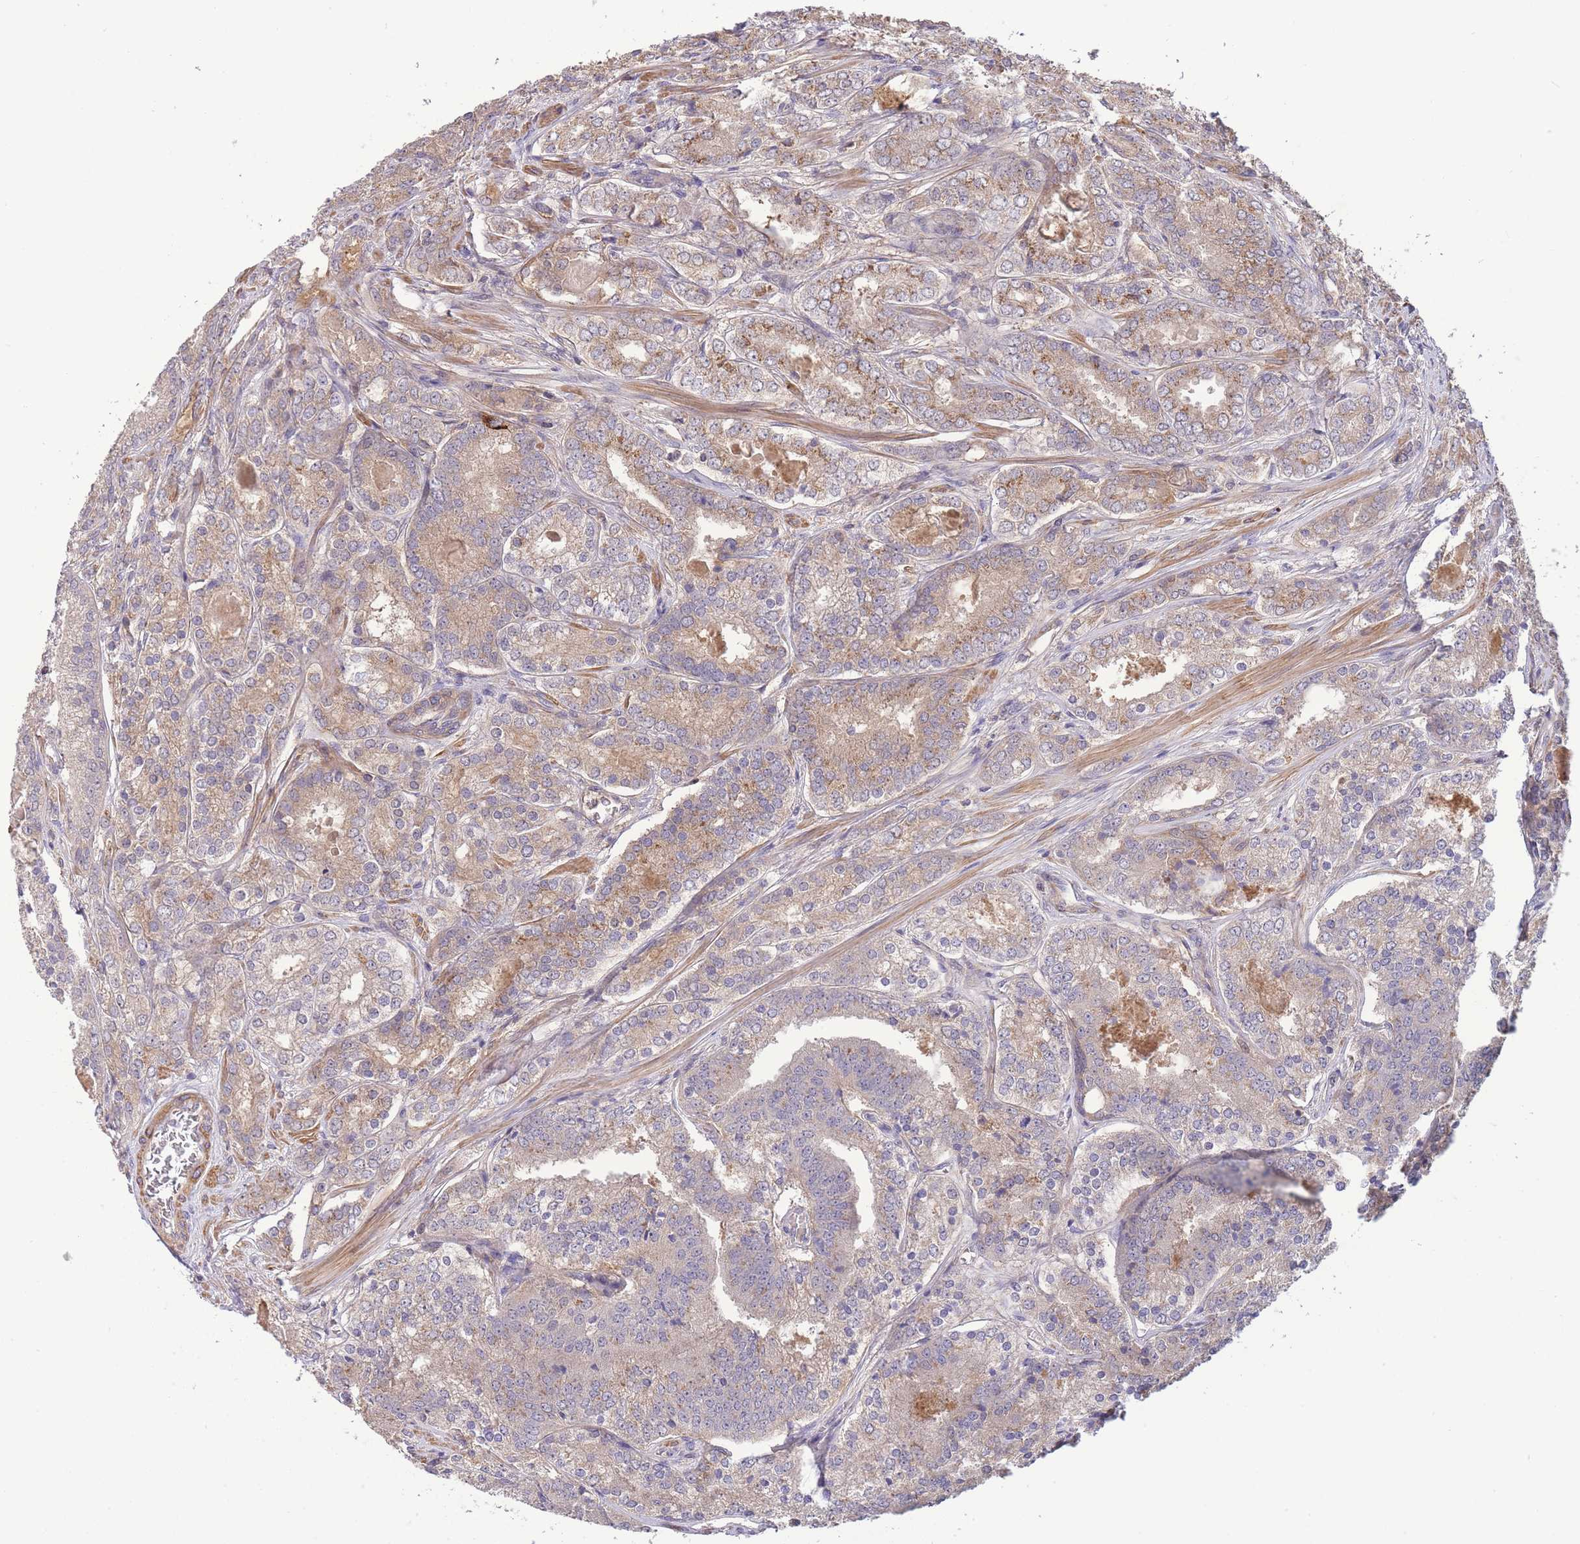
{"staining": {"intensity": "moderate", "quantity": "<25%", "location": "cytoplasmic/membranous"}, "tissue": "prostate cancer", "cell_type": "Tumor cells", "image_type": "cancer", "snomed": [{"axis": "morphology", "description": "Adenocarcinoma, High grade"}, {"axis": "topography", "description": "Prostate"}], "caption": "Prostate cancer stained with DAB IHC reveals low levels of moderate cytoplasmic/membranous staining in approximately <25% of tumor cells.", "gene": "ZNF304", "patient": {"sex": "male", "age": 63}}